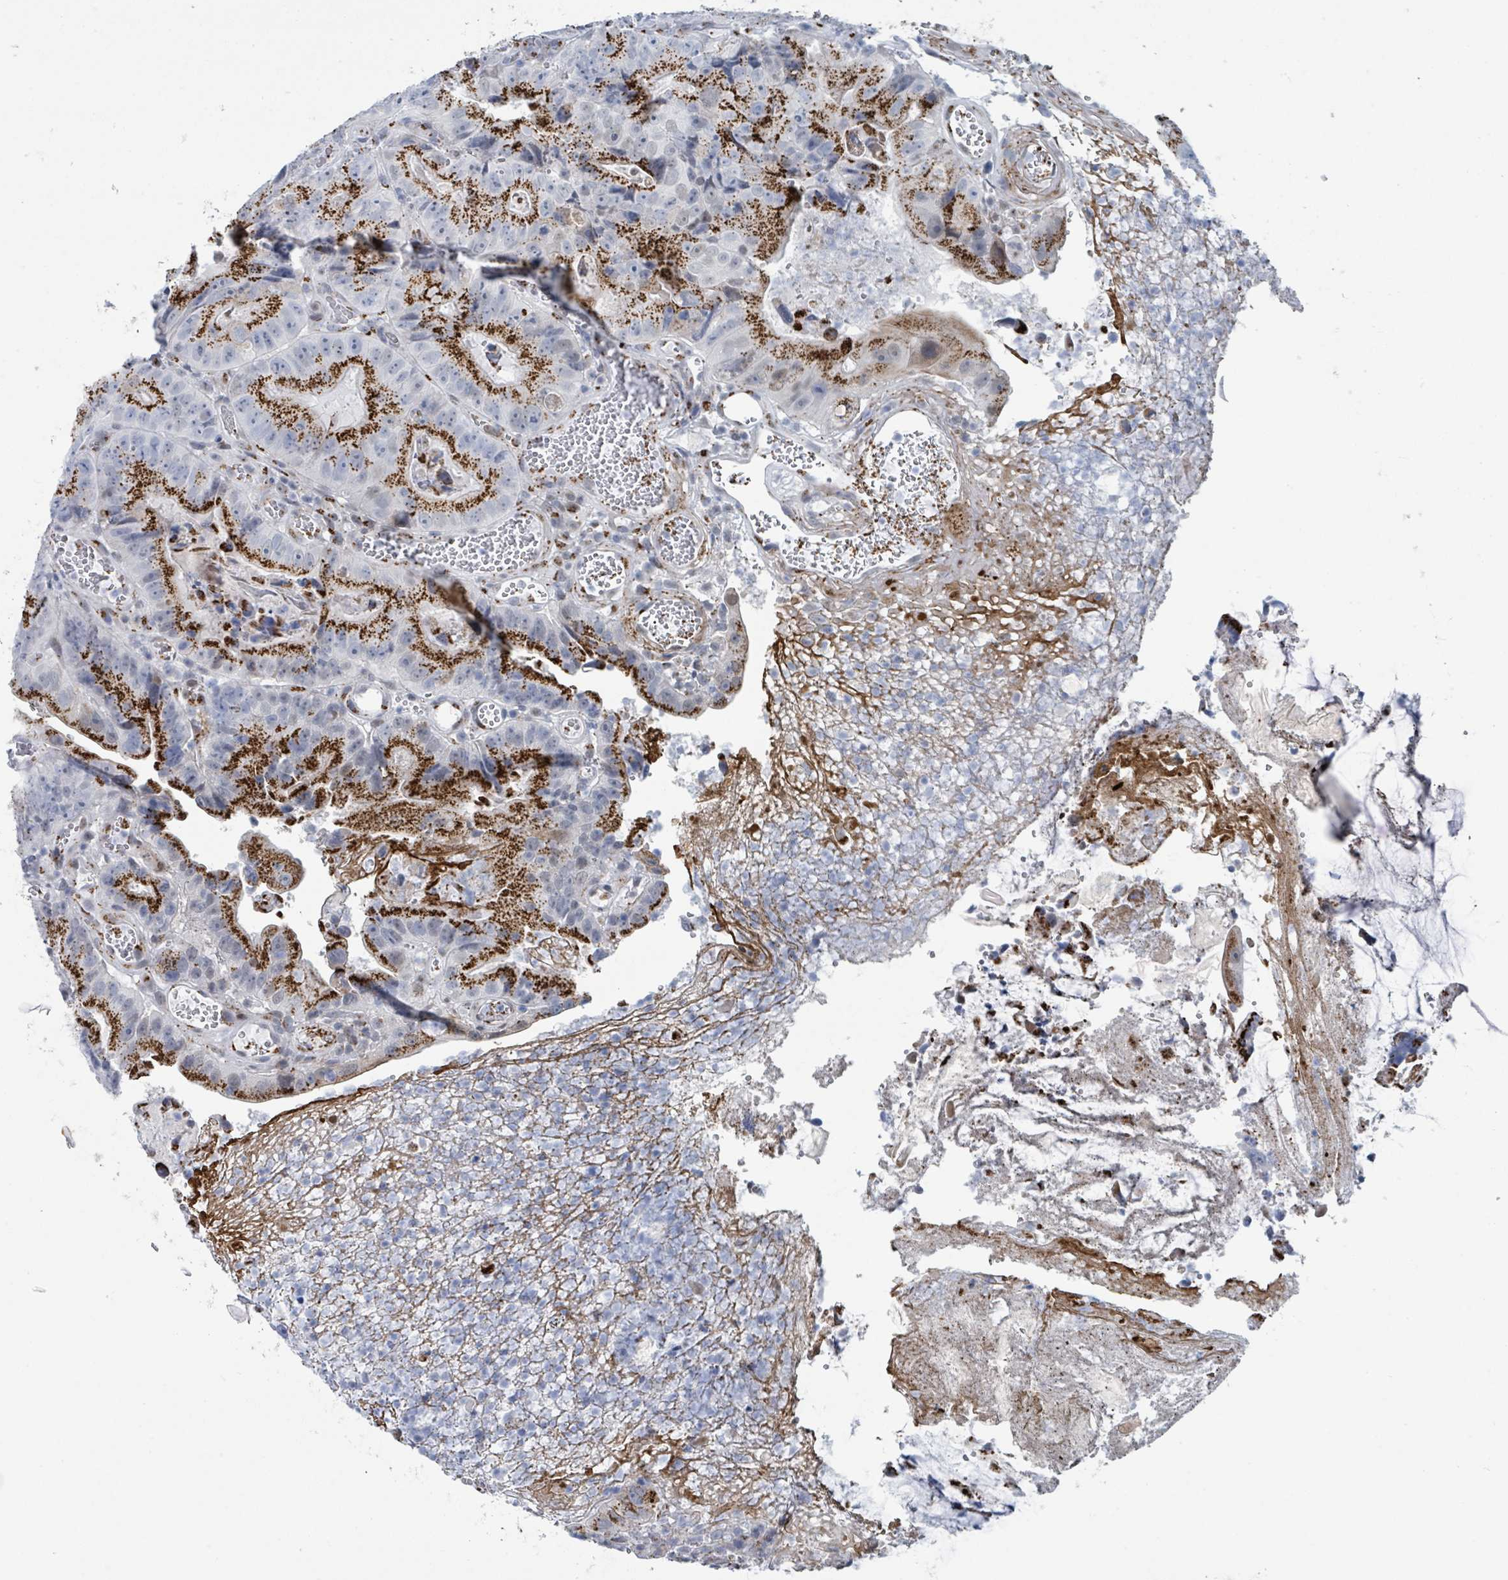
{"staining": {"intensity": "strong", "quantity": "25%-75%", "location": "cytoplasmic/membranous"}, "tissue": "colorectal cancer", "cell_type": "Tumor cells", "image_type": "cancer", "snomed": [{"axis": "morphology", "description": "Adenocarcinoma, NOS"}, {"axis": "topography", "description": "Colon"}], "caption": "Immunohistochemical staining of adenocarcinoma (colorectal) reveals high levels of strong cytoplasmic/membranous protein staining in approximately 25%-75% of tumor cells. The protein is shown in brown color, while the nuclei are stained blue.", "gene": "DCAF5", "patient": {"sex": "female", "age": 86}}